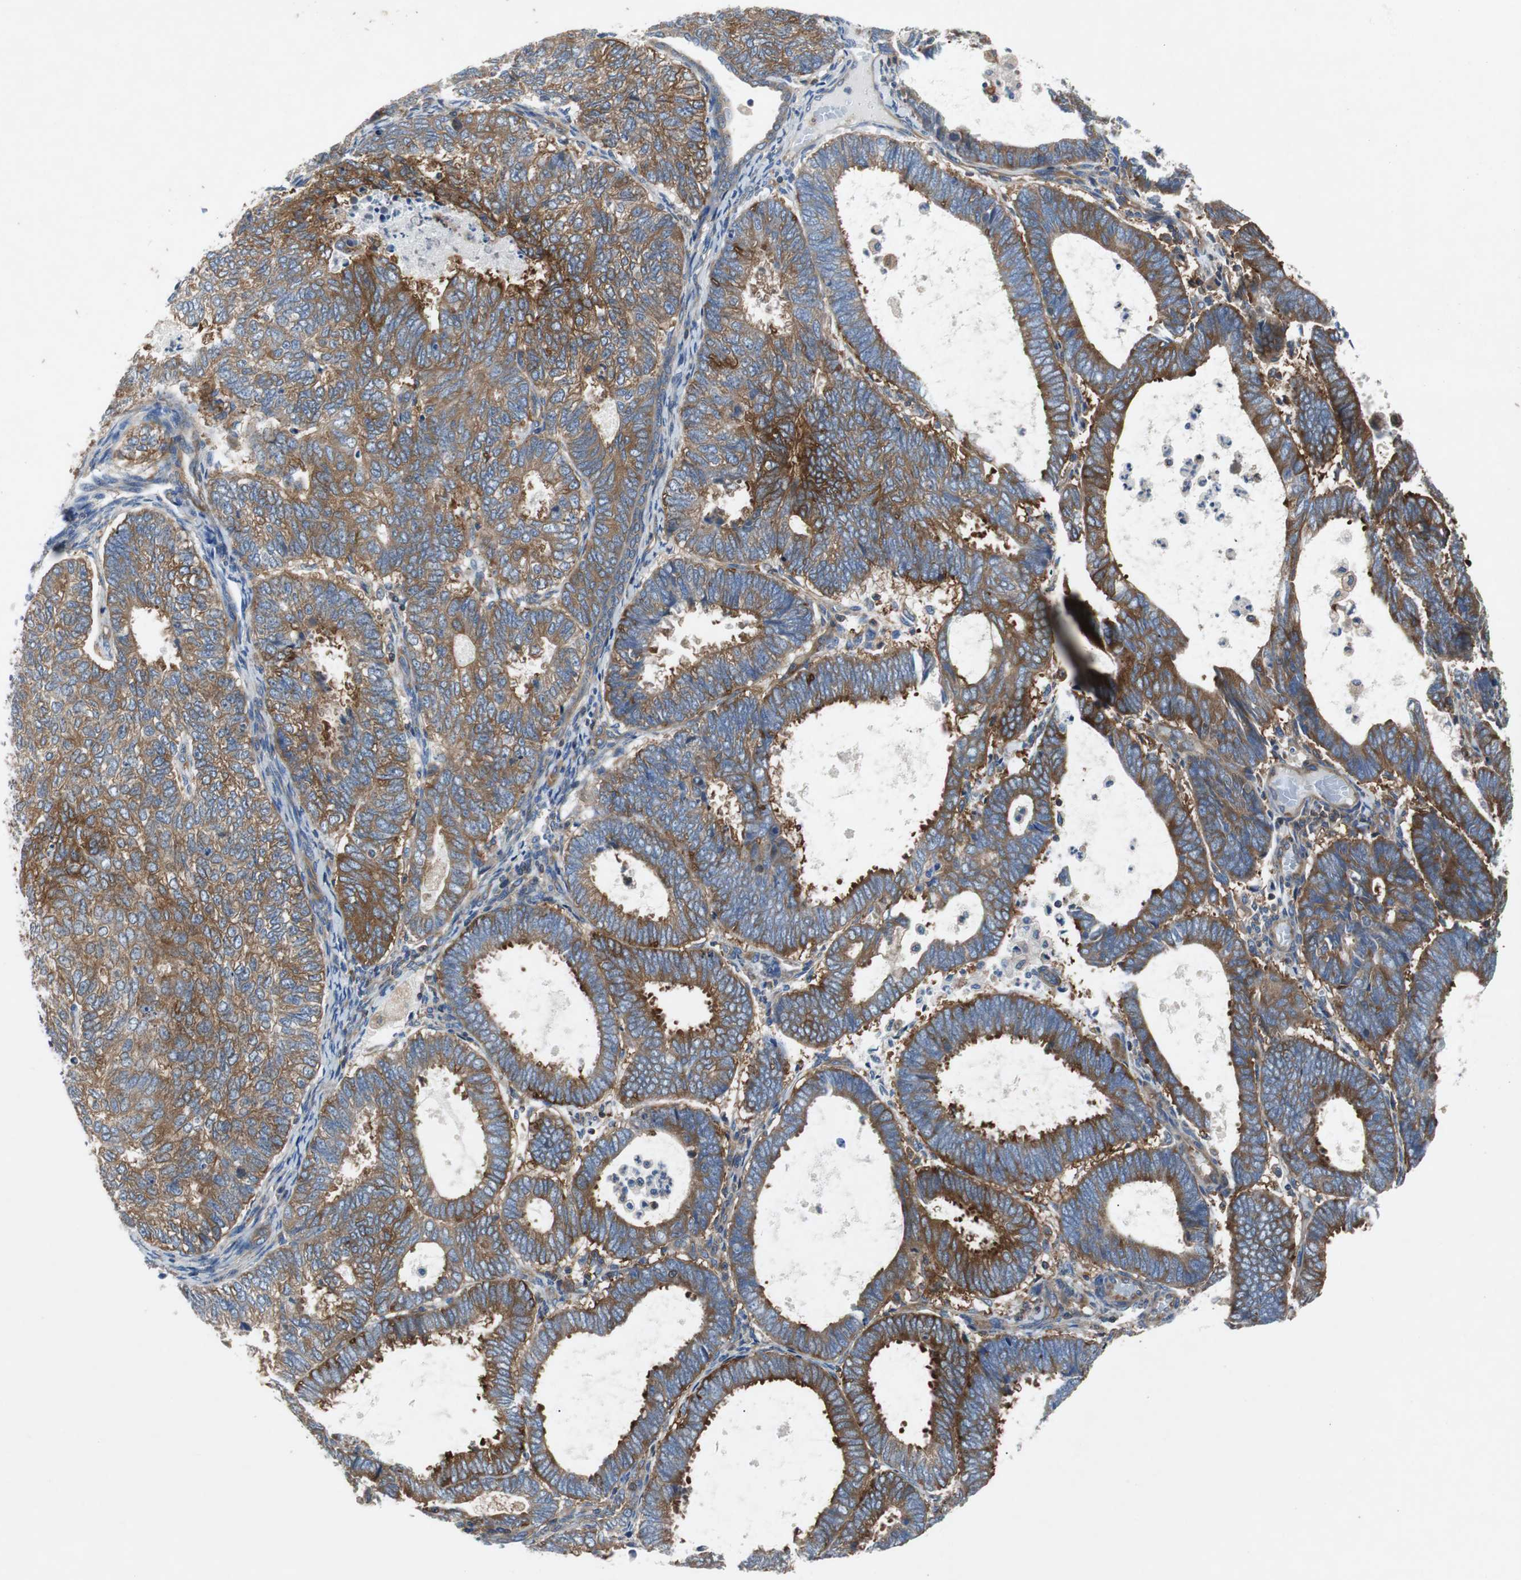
{"staining": {"intensity": "moderate", "quantity": ">75%", "location": "cytoplasmic/membranous"}, "tissue": "endometrial cancer", "cell_type": "Tumor cells", "image_type": "cancer", "snomed": [{"axis": "morphology", "description": "Adenocarcinoma, NOS"}, {"axis": "topography", "description": "Uterus"}], "caption": "Tumor cells reveal moderate cytoplasmic/membranous positivity in about >75% of cells in adenocarcinoma (endometrial).", "gene": "GYS1", "patient": {"sex": "female", "age": 60}}